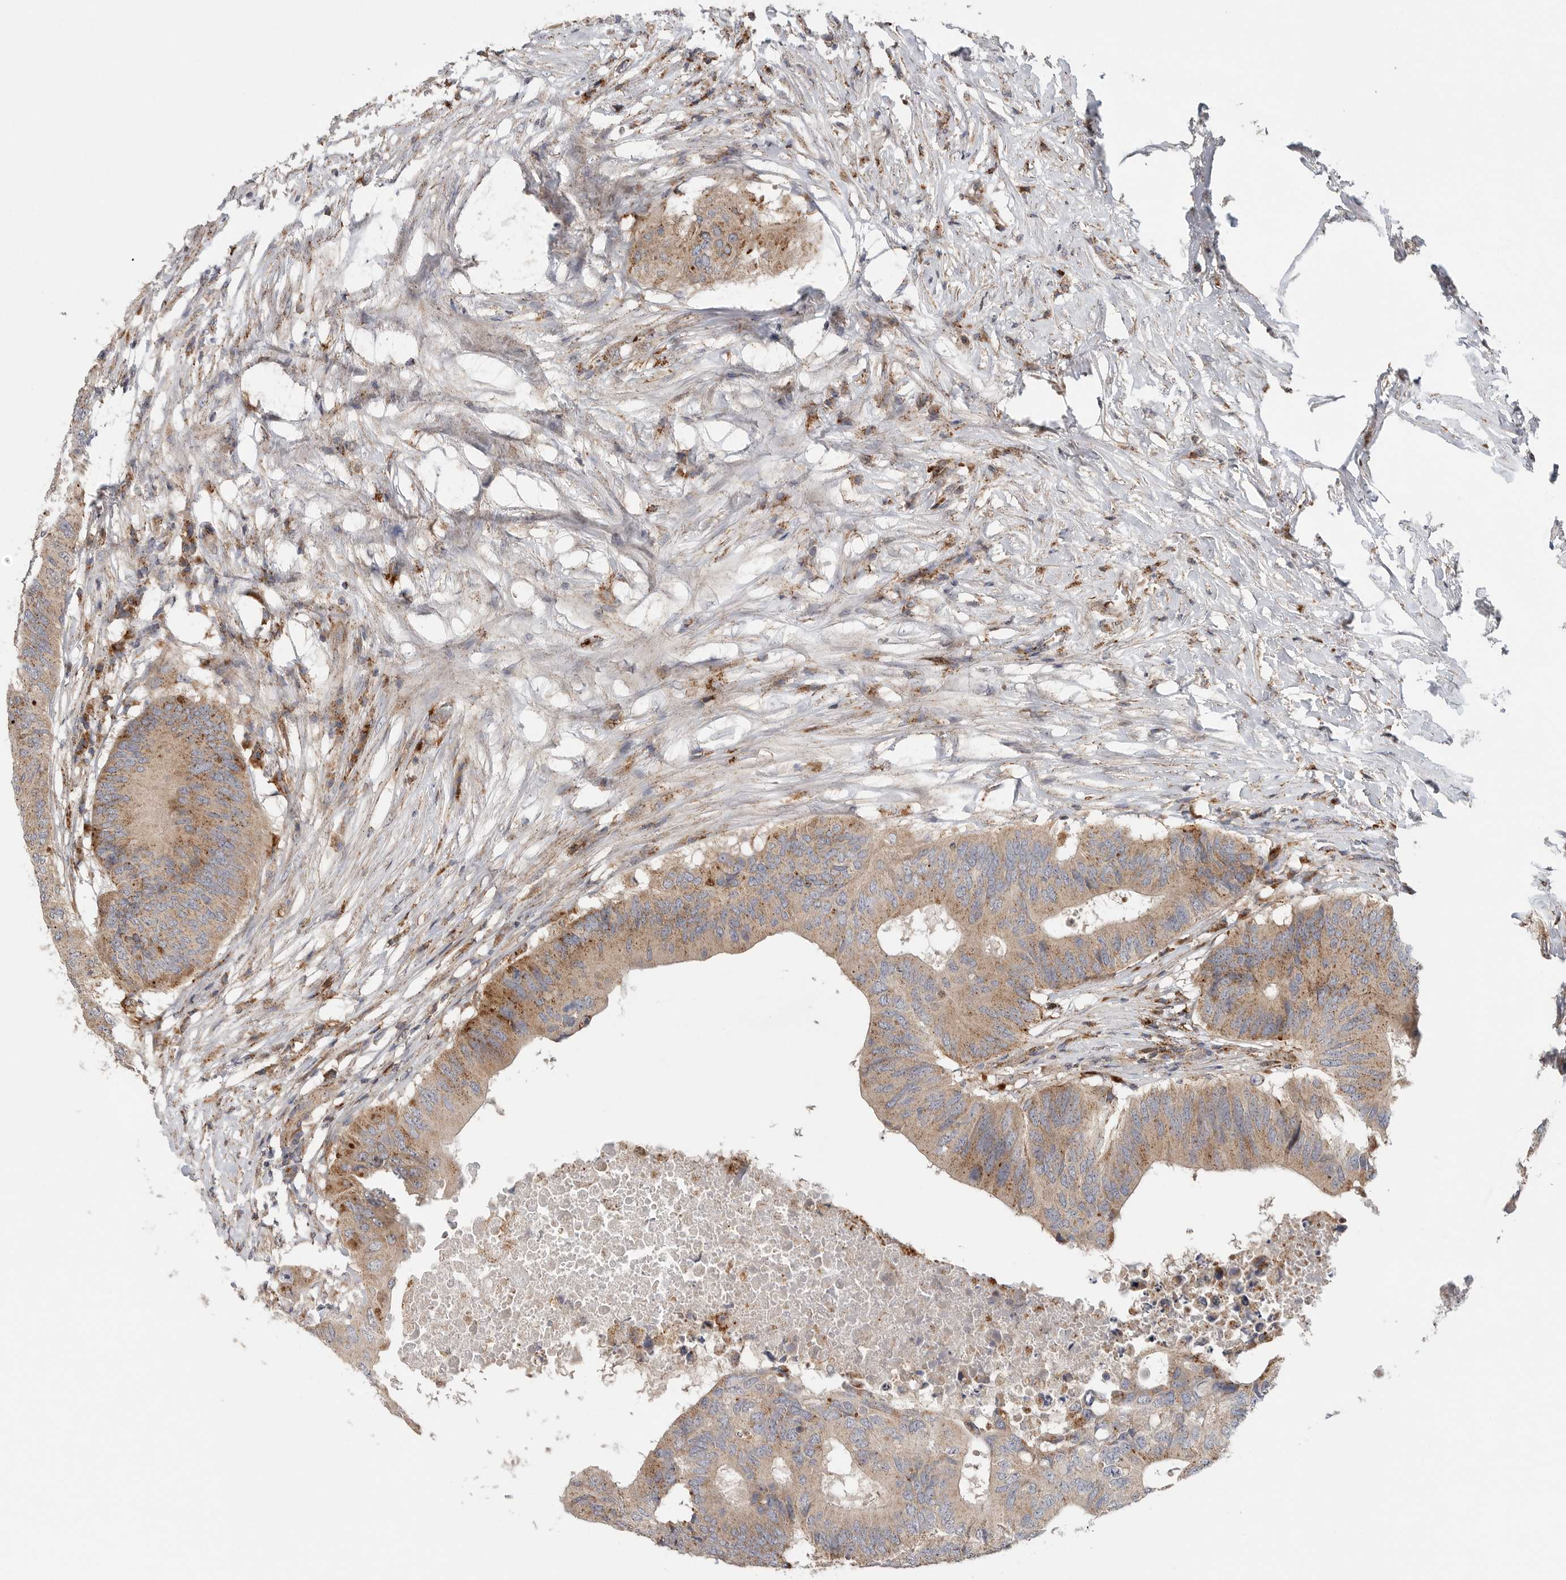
{"staining": {"intensity": "moderate", "quantity": ">75%", "location": "cytoplasmic/membranous"}, "tissue": "colorectal cancer", "cell_type": "Tumor cells", "image_type": "cancer", "snomed": [{"axis": "morphology", "description": "Adenocarcinoma, NOS"}, {"axis": "topography", "description": "Colon"}], "caption": "Protein staining shows moderate cytoplasmic/membranous staining in approximately >75% of tumor cells in colorectal cancer.", "gene": "GALNS", "patient": {"sex": "male", "age": 71}}